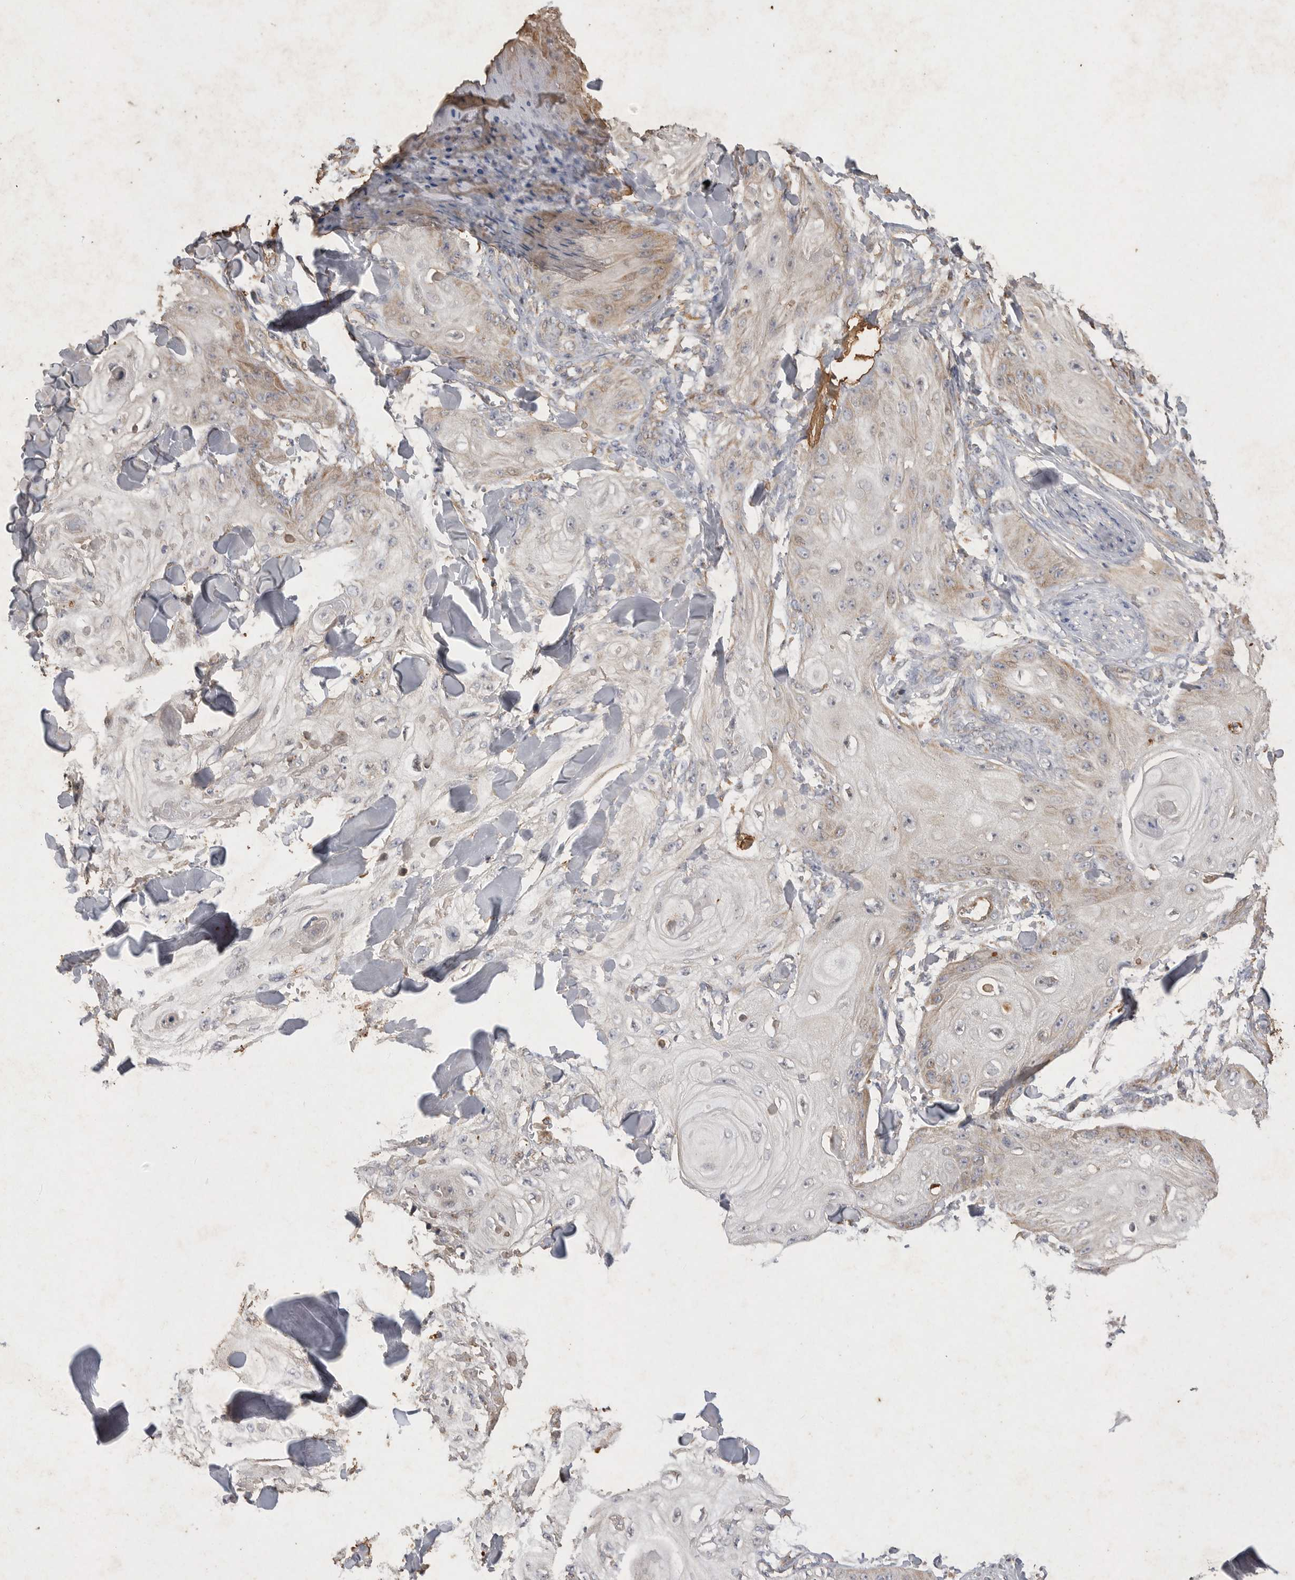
{"staining": {"intensity": "weak", "quantity": "25%-75%", "location": "cytoplasmic/membranous"}, "tissue": "skin cancer", "cell_type": "Tumor cells", "image_type": "cancer", "snomed": [{"axis": "morphology", "description": "Squamous cell carcinoma, NOS"}, {"axis": "topography", "description": "Skin"}], "caption": "Squamous cell carcinoma (skin) stained with a brown dye exhibits weak cytoplasmic/membranous positive expression in approximately 25%-75% of tumor cells.", "gene": "MRPL41", "patient": {"sex": "male", "age": 74}}